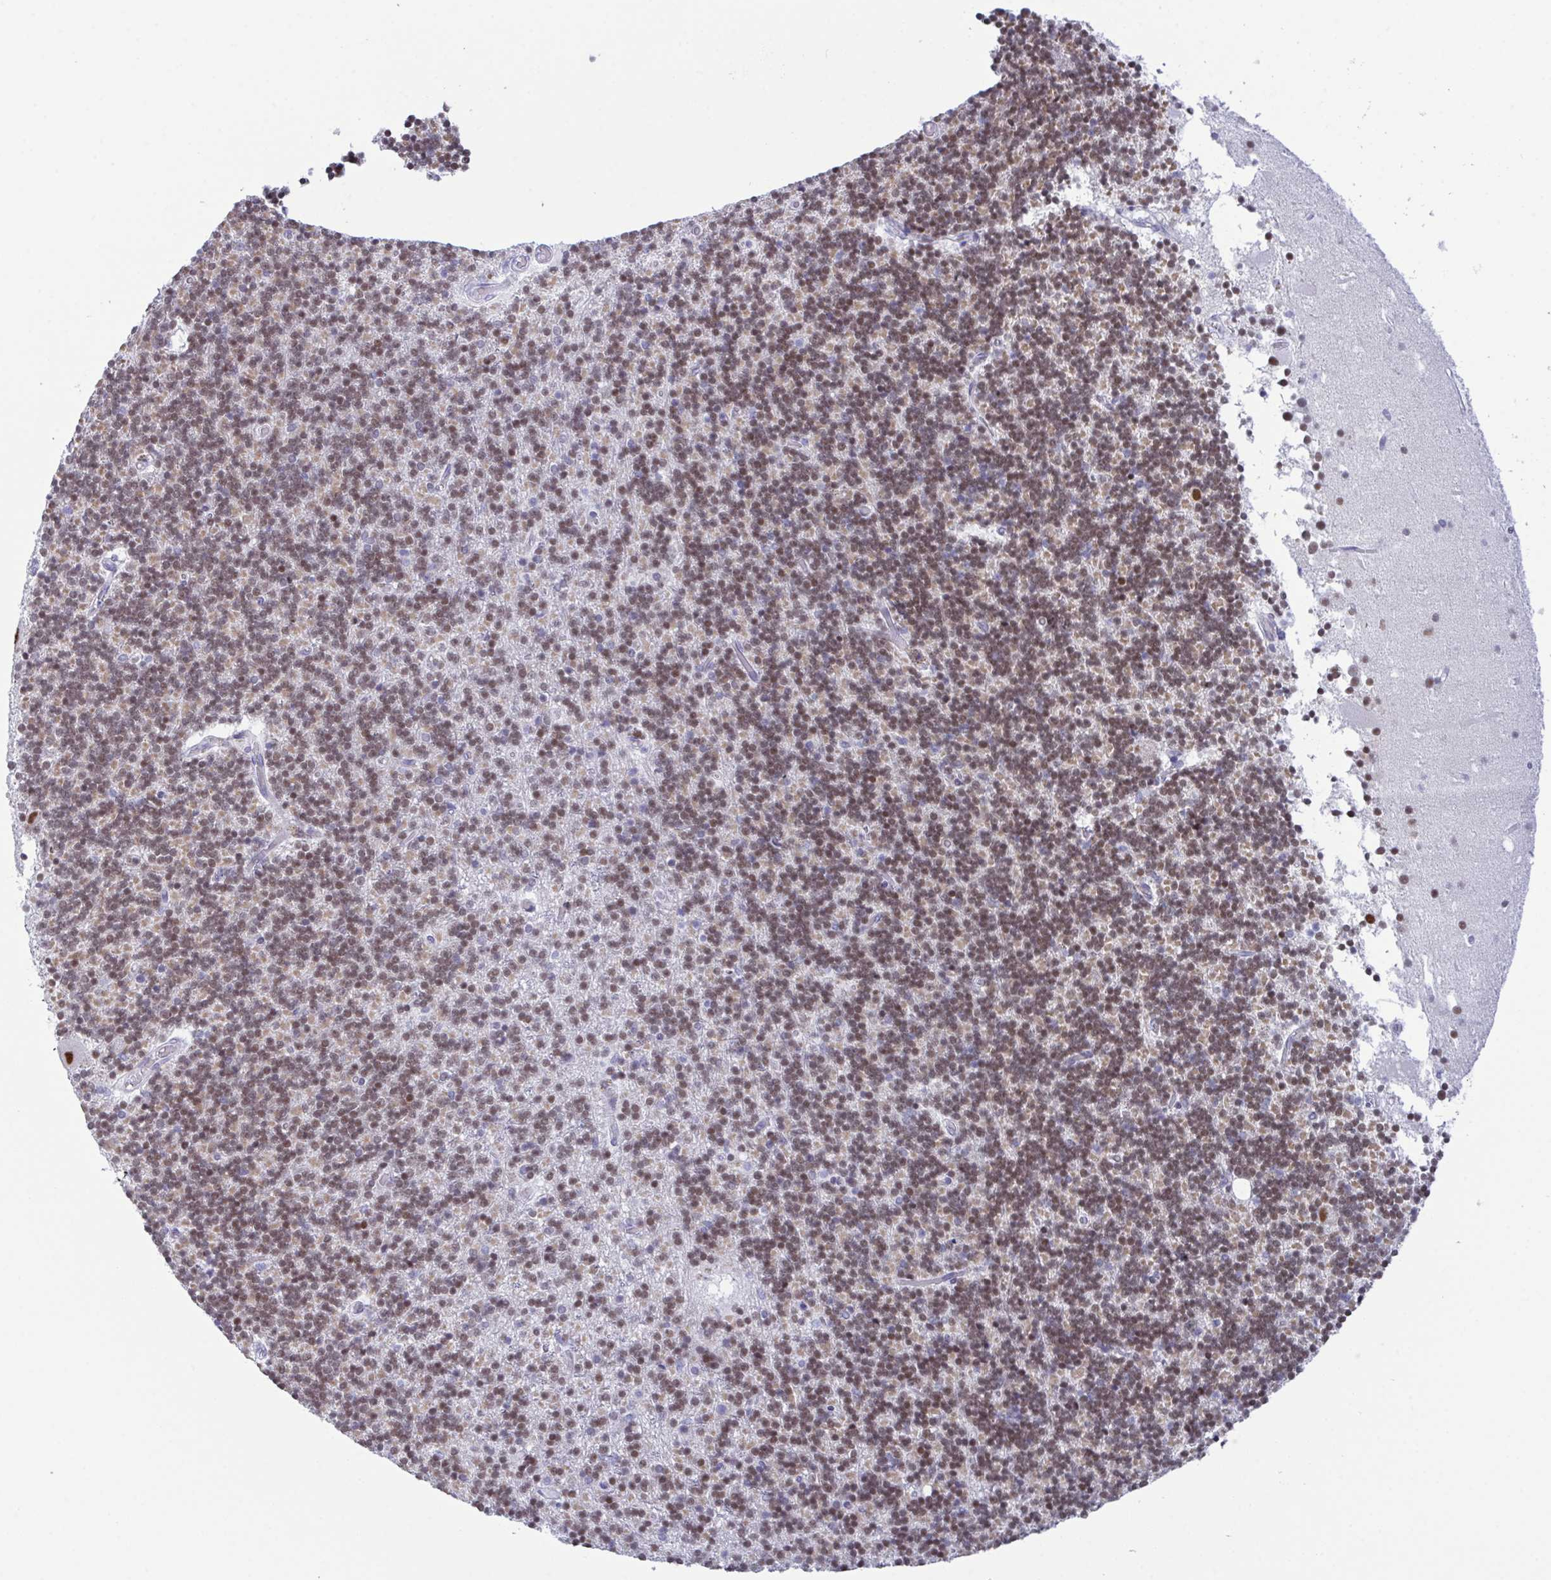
{"staining": {"intensity": "moderate", "quantity": "25%-75%", "location": "nuclear"}, "tissue": "cerebellum", "cell_type": "Cells in granular layer", "image_type": "normal", "snomed": [{"axis": "morphology", "description": "Normal tissue, NOS"}, {"axis": "topography", "description": "Cerebellum"}], "caption": "Immunohistochemistry image of normal cerebellum: cerebellum stained using immunohistochemistry (IHC) exhibits medium levels of moderate protein expression localized specifically in the nuclear of cells in granular layer, appearing as a nuclear brown color.", "gene": "SUGP2", "patient": {"sex": "male", "age": 70}}